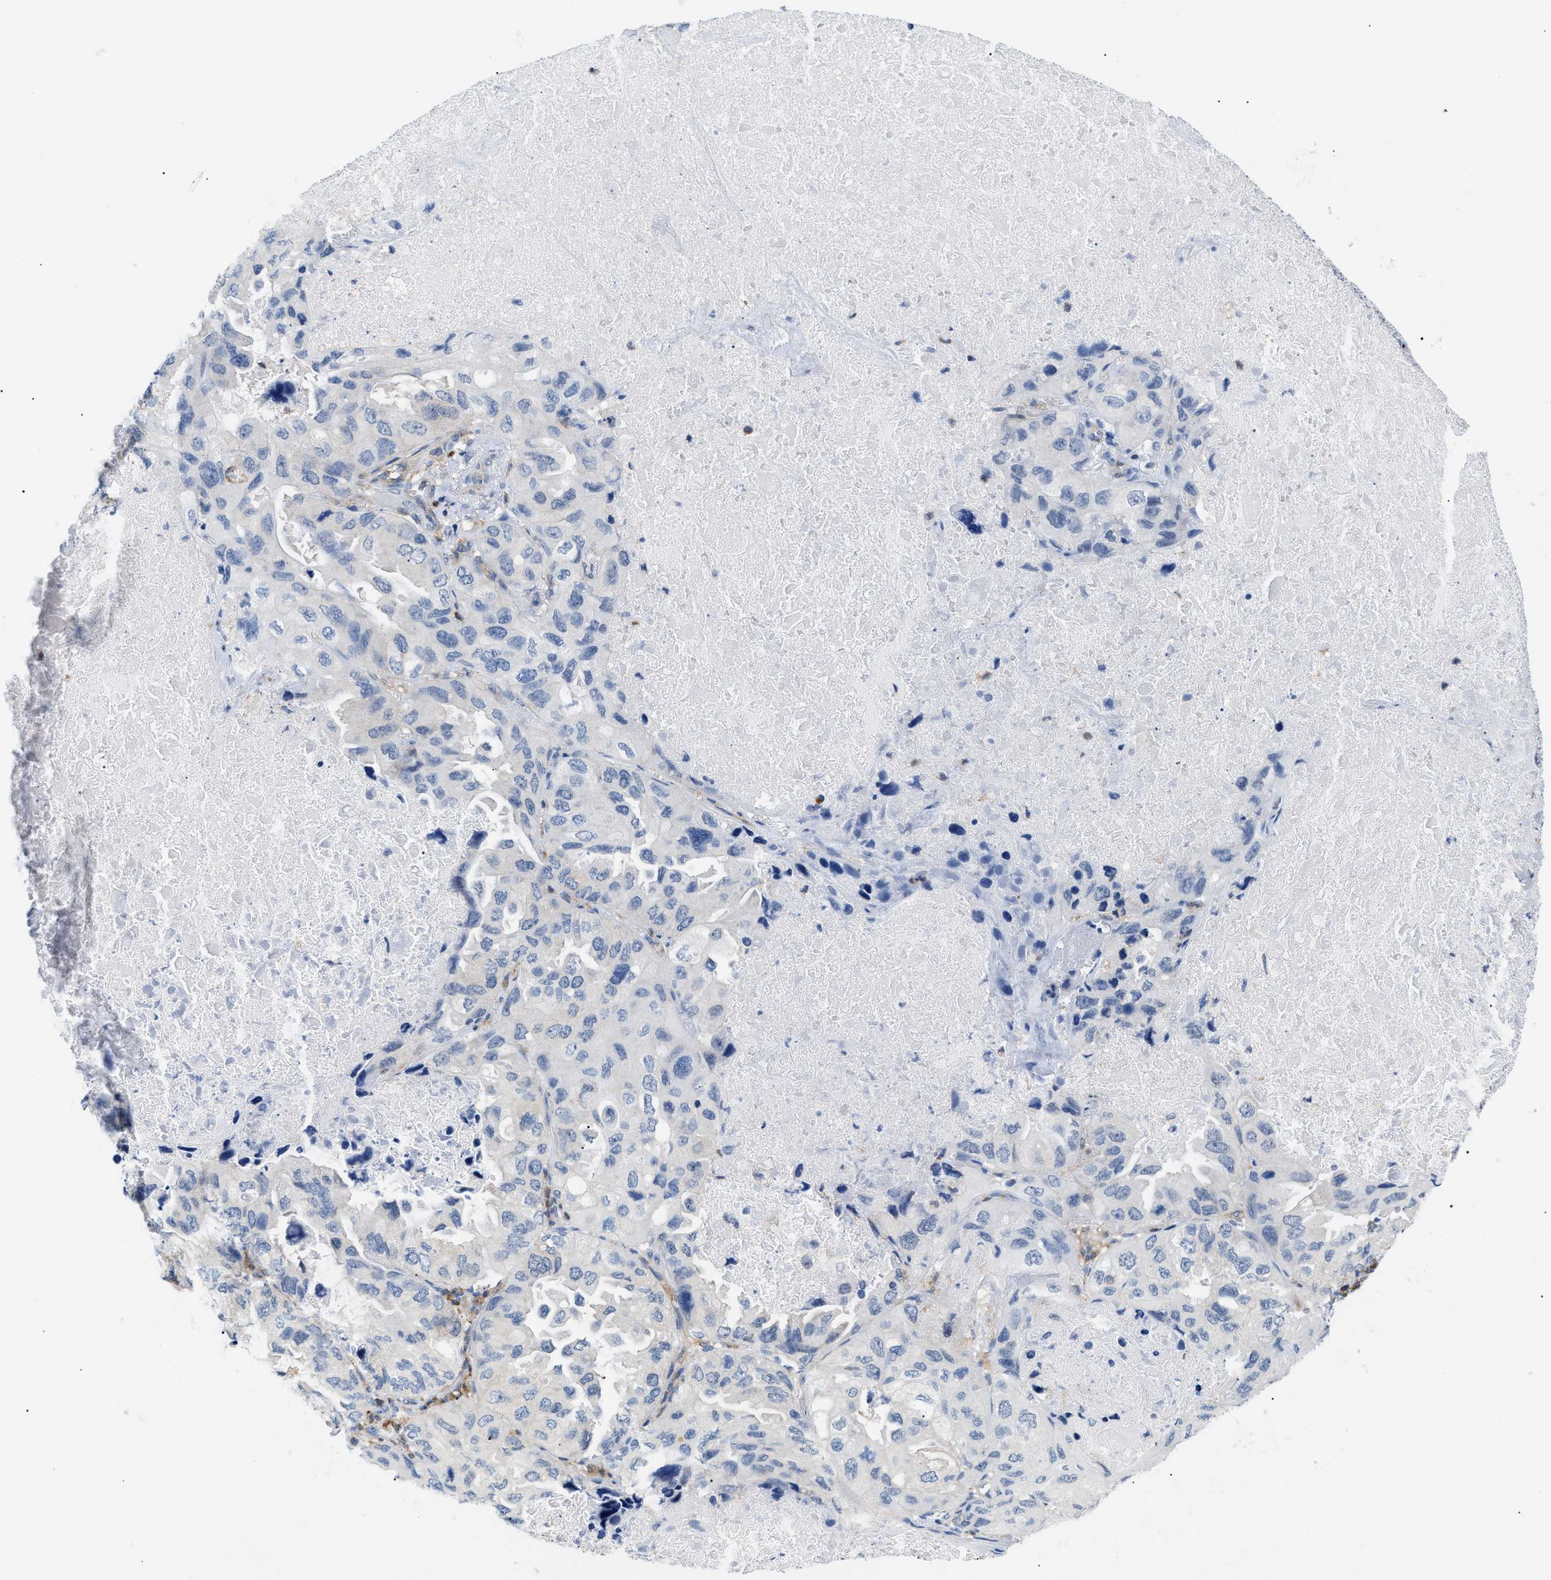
{"staining": {"intensity": "negative", "quantity": "none", "location": "none"}, "tissue": "lung cancer", "cell_type": "Tumor cells", "image_type": "cancer", "snomed": [{"axis": "morphology", "description": "Squamous cell carcinoma, NOS"}, {"axis": "topography", "description": "Lung"}], "caption": "Immunohistochemical staining of lung squamous cell carcinoma displays no significant positivity in tumor cells.", "gene": "INPP5D", "patient": {"sex": "female", "age": 73}}